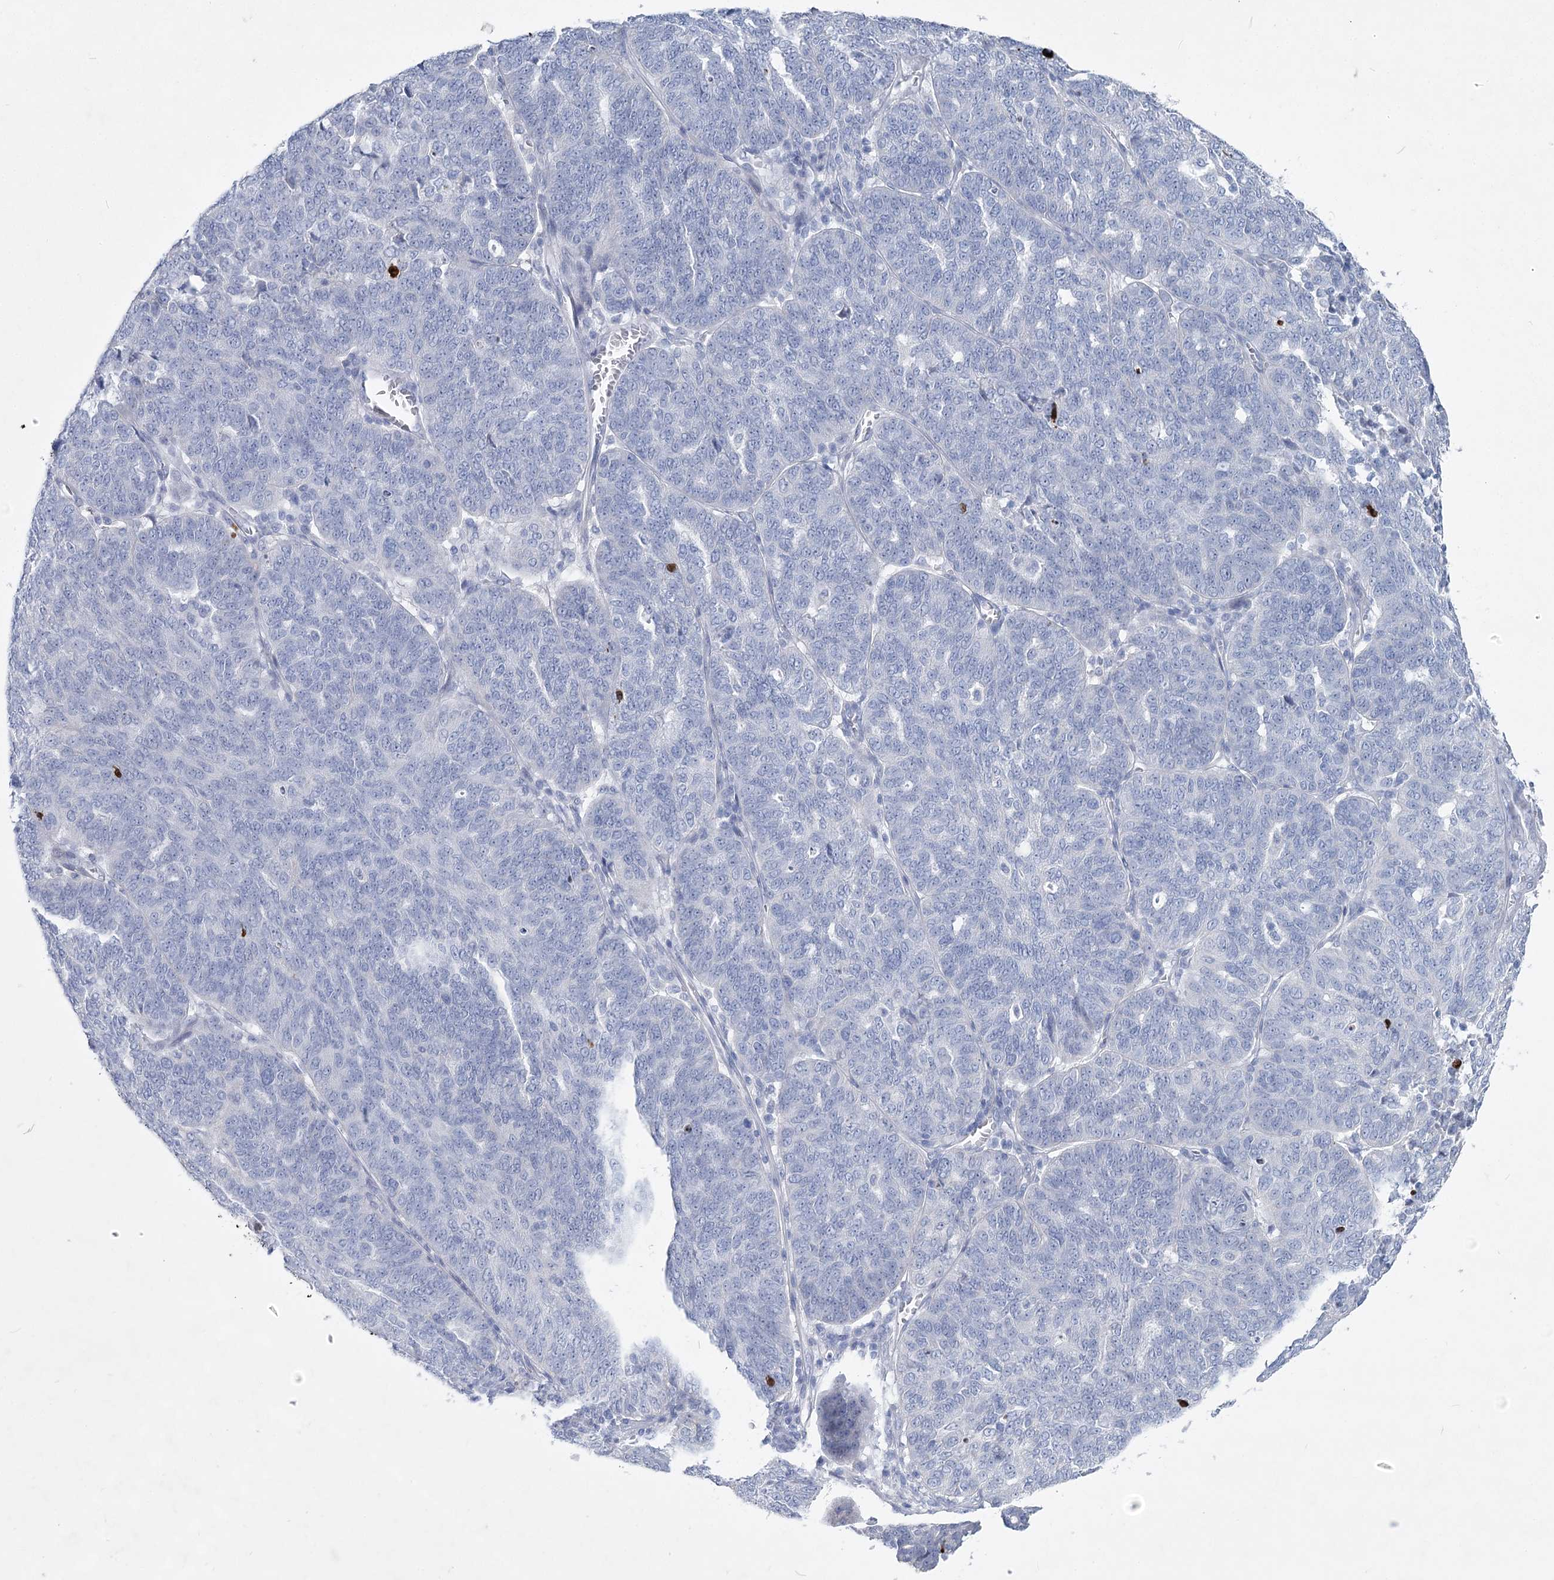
{"staining": {"intensity": "negative", "quantity": "none", "location": "none"}, "tissue": "ovarian cancer", "cell_type": "Tumor cells", "image_type": "cancer", "snomed": [{"axis": "morphology", "description": "Cystadenocarcinoma, serous, NOS"}, {"axis": "topography", "description": "Ovary"}], "caption": "Tumor cells are negative for brown protein staining in ovarian cancer.", "gene": "WDR74", "patient": {"sex": "female", "age": 59}}